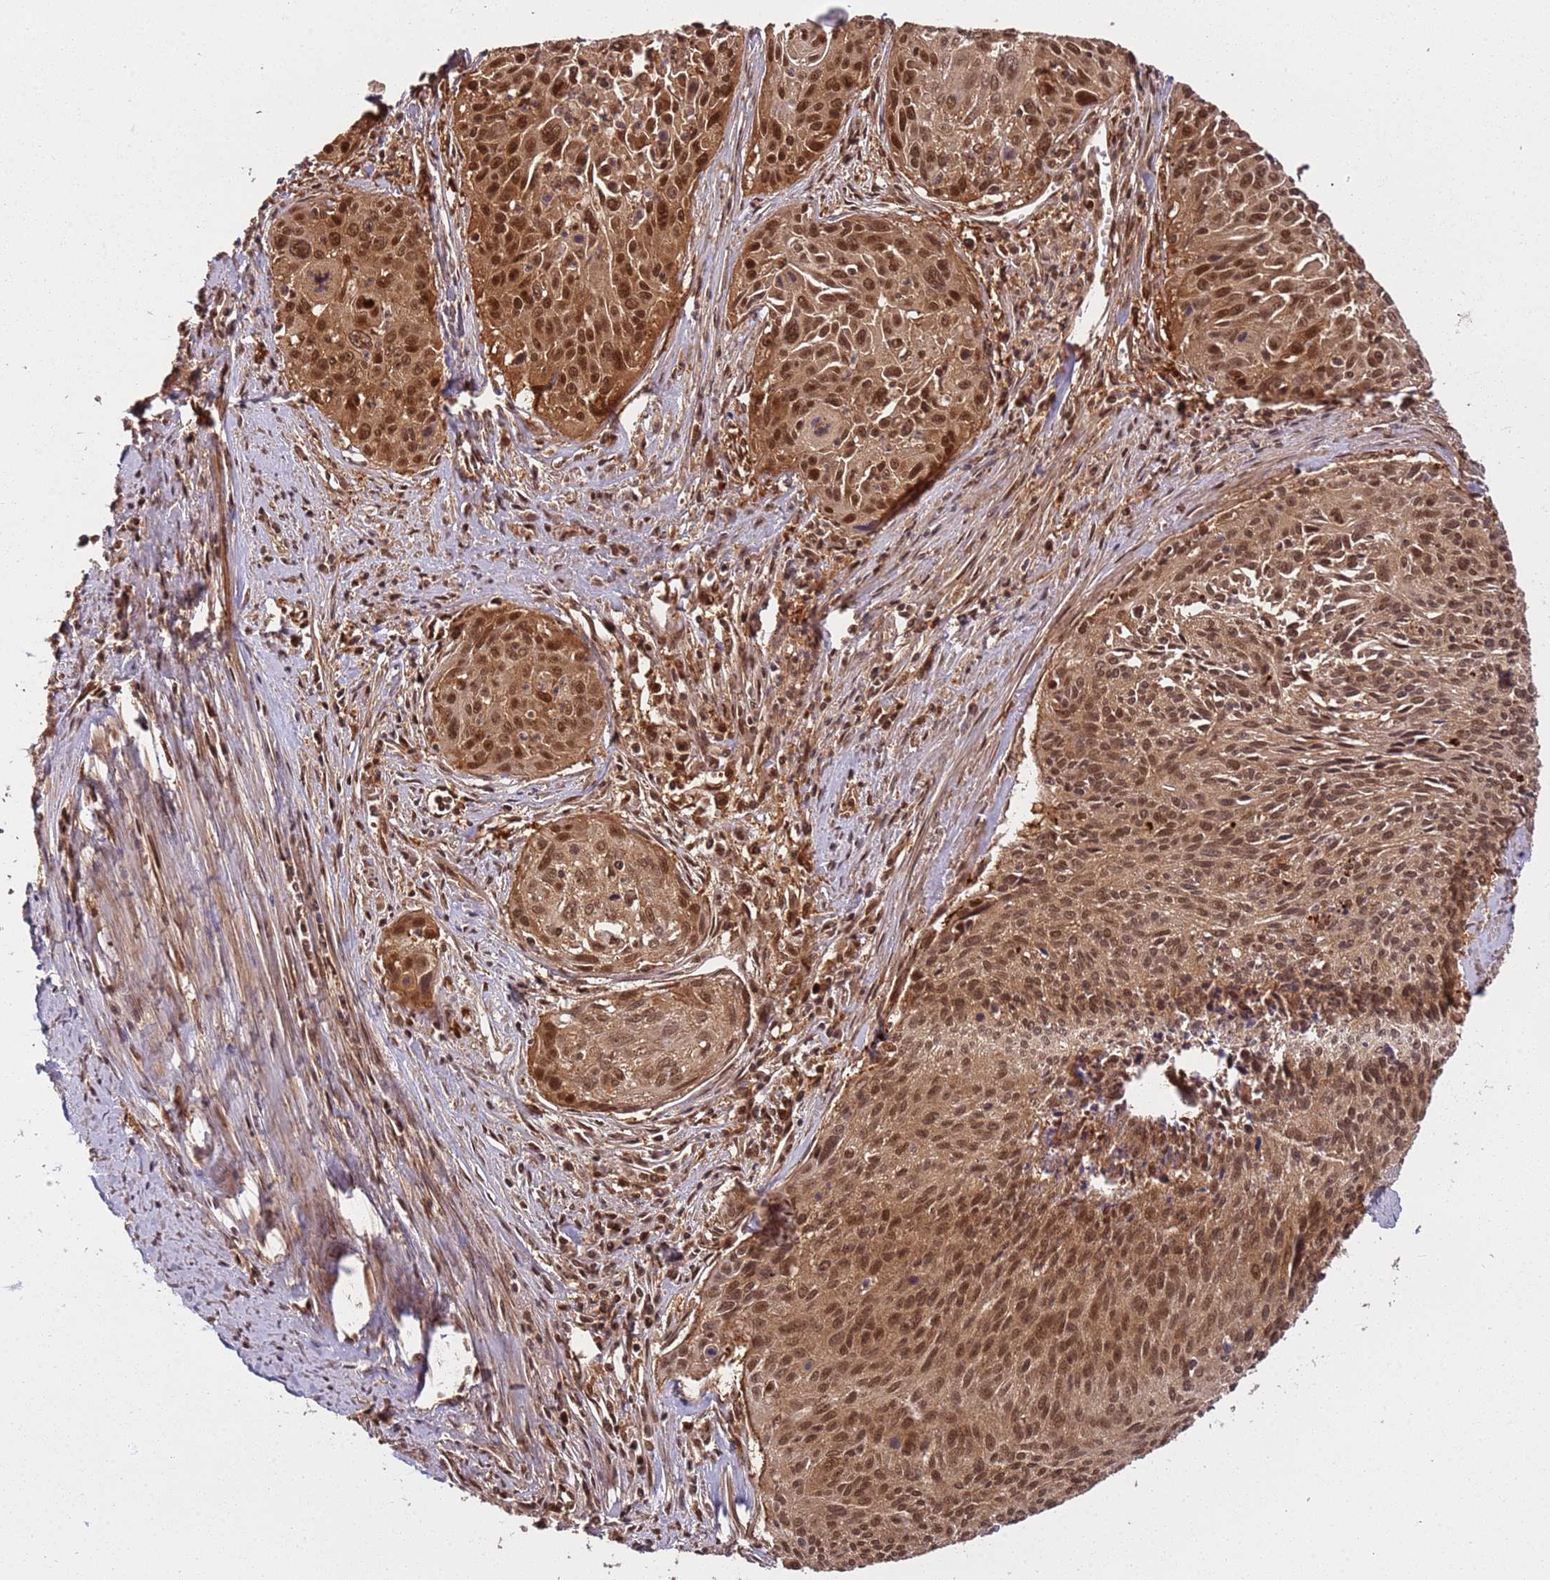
{"staining": {"intensity": "moderate", "quantity": ">75%", "location": "cytoplasmic/membranous,nuclear"}, "tissue": "cervical cancer", "cell_type": "Tumor cells", "image_type": "cancer", "snomed": [{"axis": "morphology", "description": "Squamous cell carcinoma, NOS"}, {"axis": "topography", "description": "Cervix"}], "caption": "Human squamous cell carcinoma (cervical) stained for a protein (brown) exhibits moderate cytoplasmic/membranous and nuclear positive expression in approximately >75% of tumor cells.", "gene": "PGLS", "patient": {"sex": "female", "age": 55}}